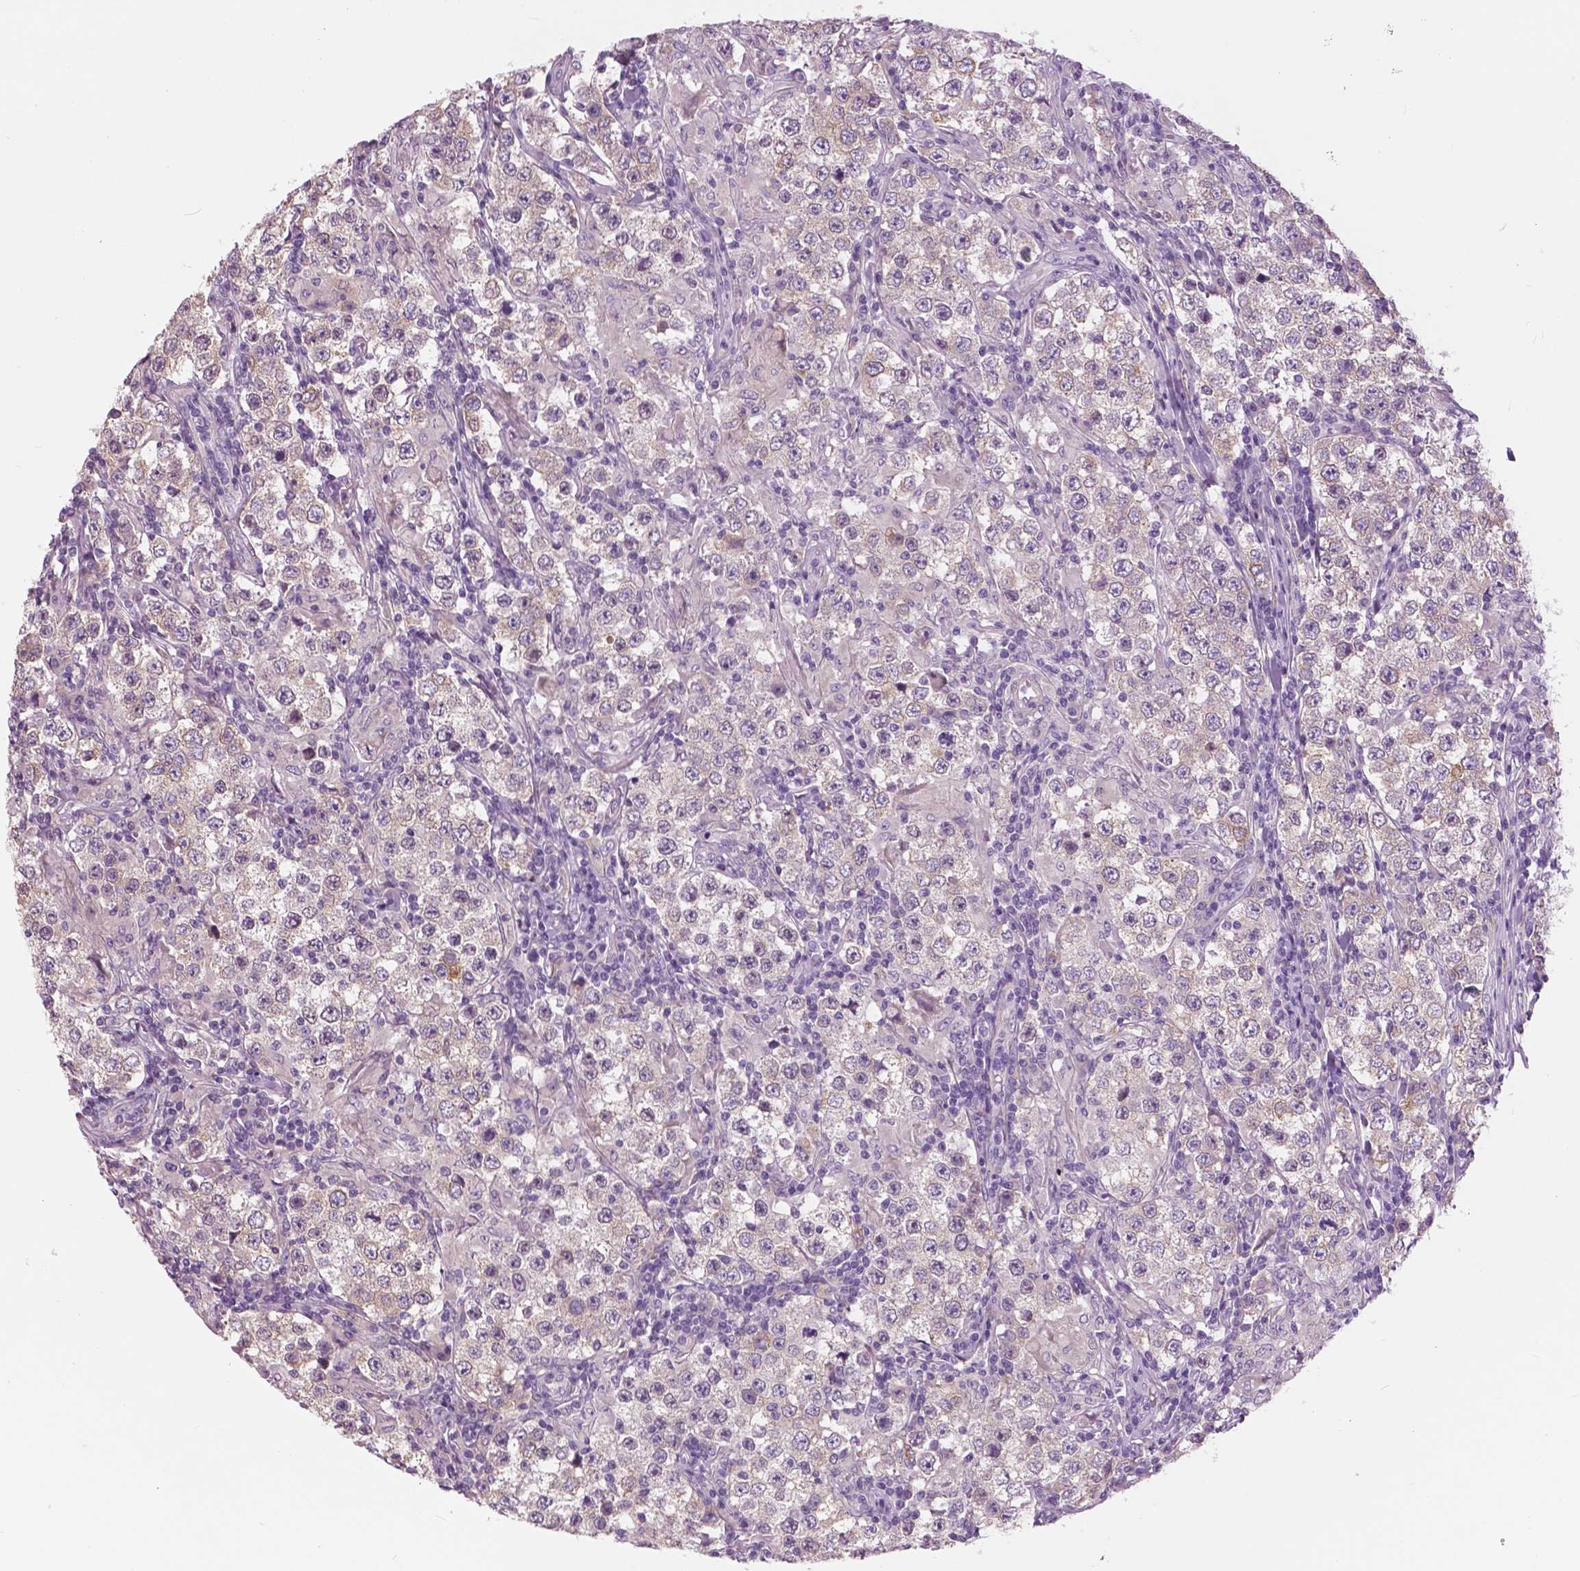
{"staining": {"intensity": "negative", "quantity": "none", "location": "none"}, "tissue": "testis cancer", "cell_type": "Tumor cells", "image_type": "cancer", "snomed": [{"axis": "morphology", "description": "Seminoma, NOS"}, {"axis": "morphology", "description": "Carcinoma, Embryonal, NOS"}, {"axis": "topography", "description": "Testis"}], "caption": "This is a micrograph of immunohistochemistry staining of testis embryonal carcinoma, which shows no staining in tumor cells.", "gene": "SERPINI1", "patient": {"sex": "male", "age": 41}}